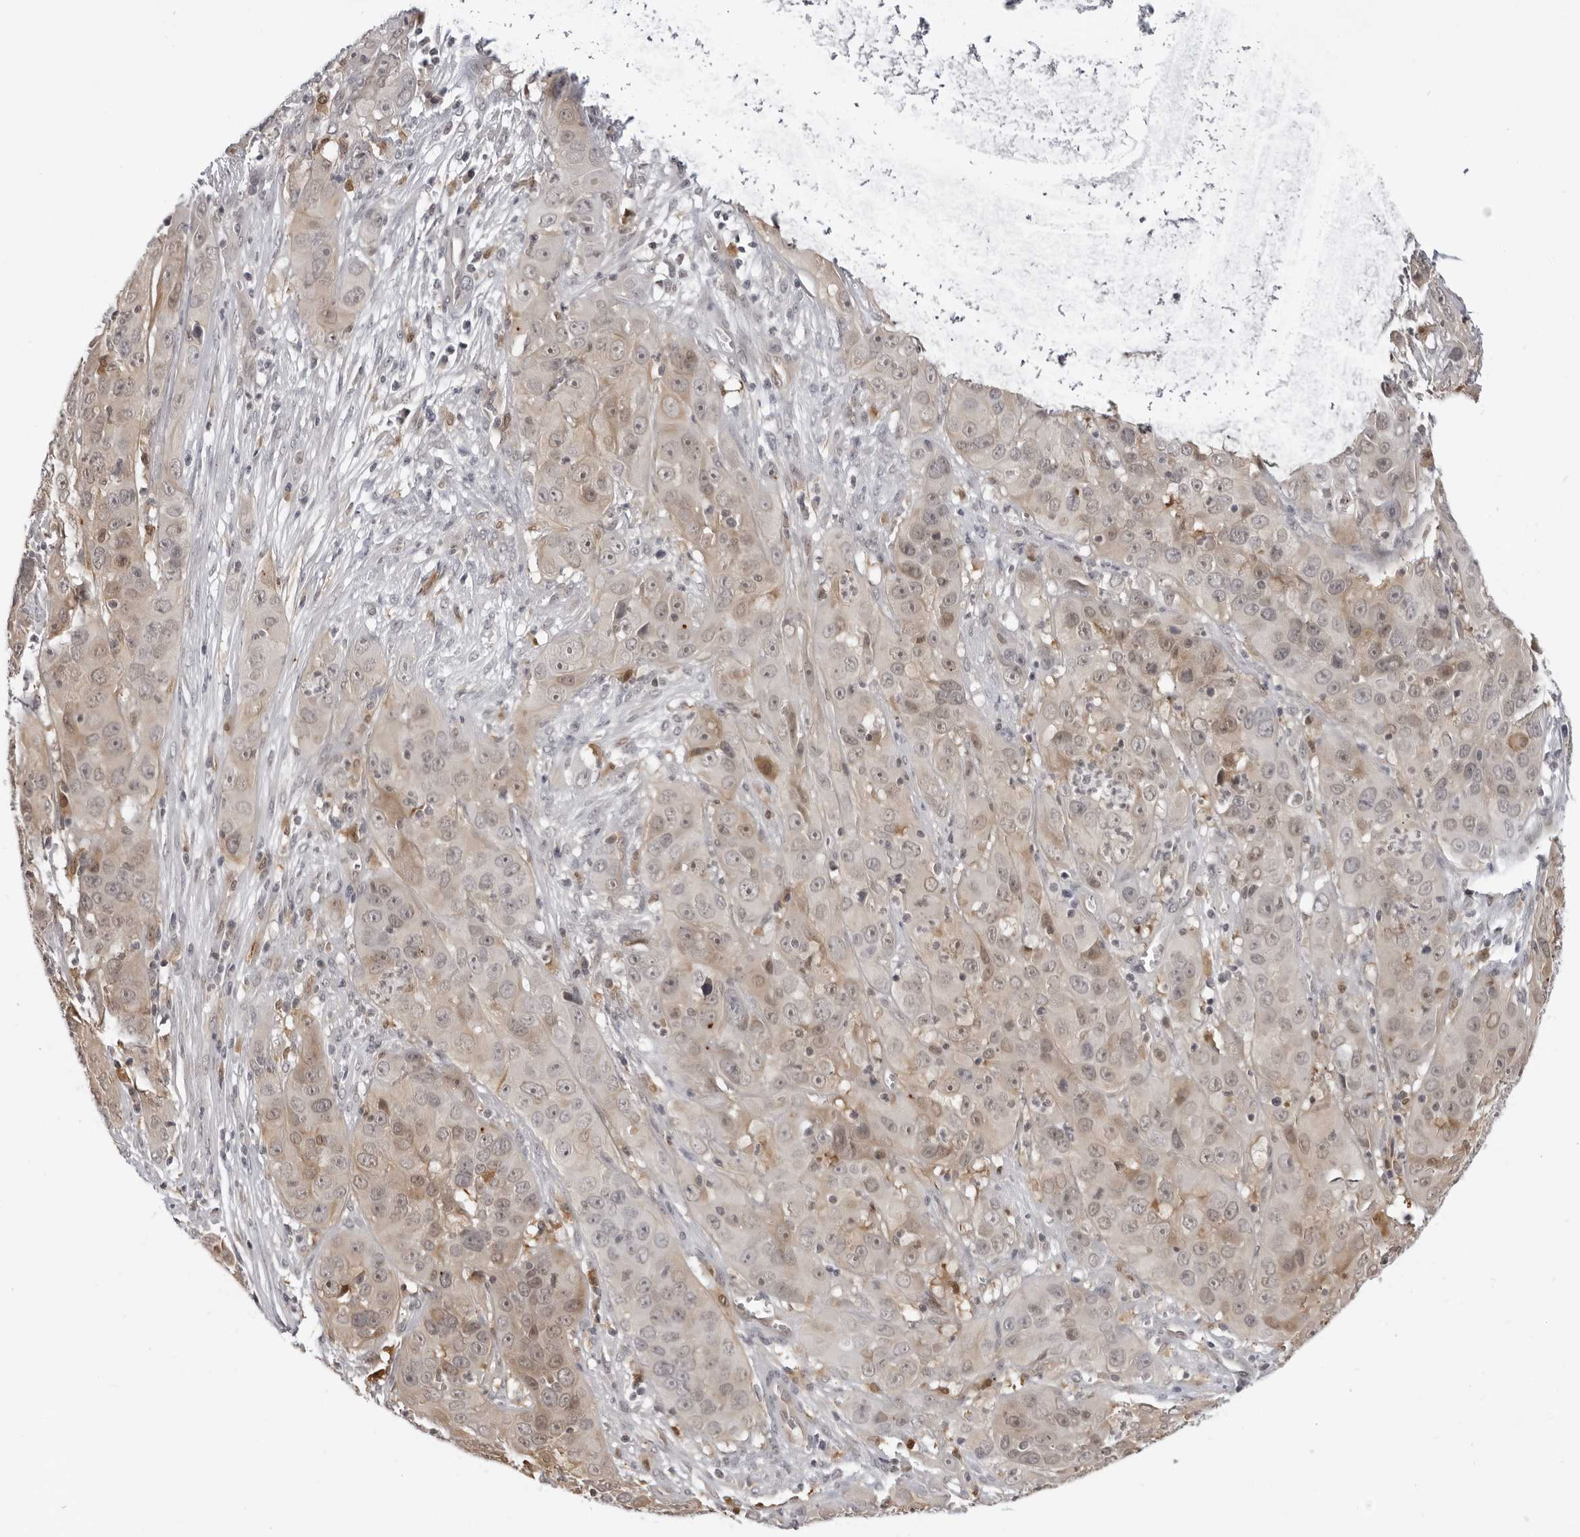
{"staining": {"intensity": "weak", "quantity": ">75%", "location": "nuclear"}, "tissue": "cervical cancer", "cell_type": "Tumor cells", "image_type": "cancer", "snomed": [{"axis": "morphology", "description": "Squamous cell carcinoma, NOS"}, {"axis": "topography", "description": "Cervix"}], "caption": "An immunohistochemistry micrograph of tumor tissue is shown. Protein staining in brown labels weak nuclear positivity in cervical cancer within tumor cells.", "gene": "SRGAP2", "patient": {"sex": "female", "age": 32}}